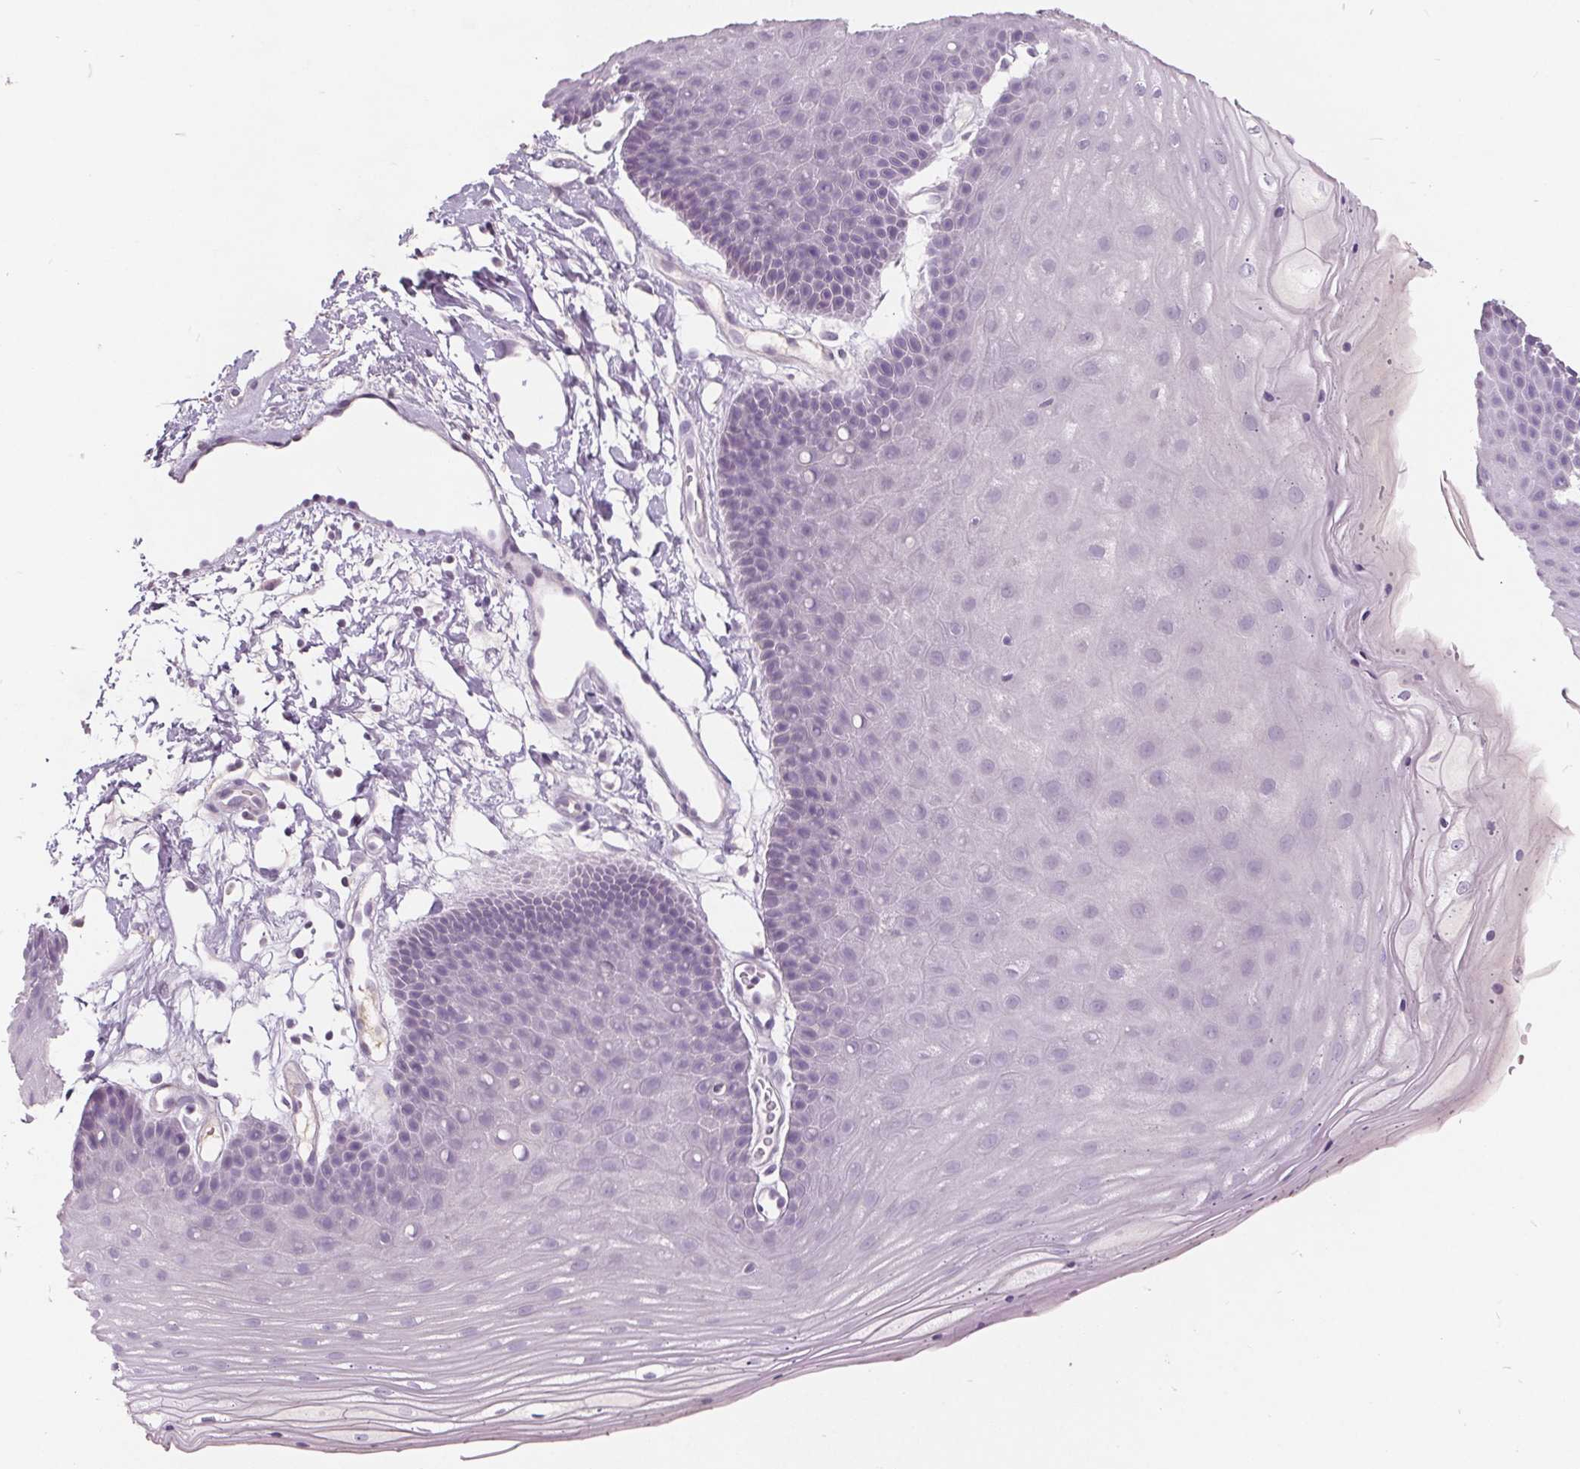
{"staining": {"intensity": "negative", "quantity": "none", "location": "none"}, "tissue": "skin", "cell_type": "Epidermal cells", "image_type": "normal", "snomed": [{"axis": "morphology", "description": "Normal tissue, NOS"}, {"axis": "topography", "description": "Anal"}], "caption": "Human skin stained for a protein using immunohistochemistry exhibits no positivity in epidermal cells.", "gene": "PLA2G2E", "patient": {"sex": "male", "age": 53}}